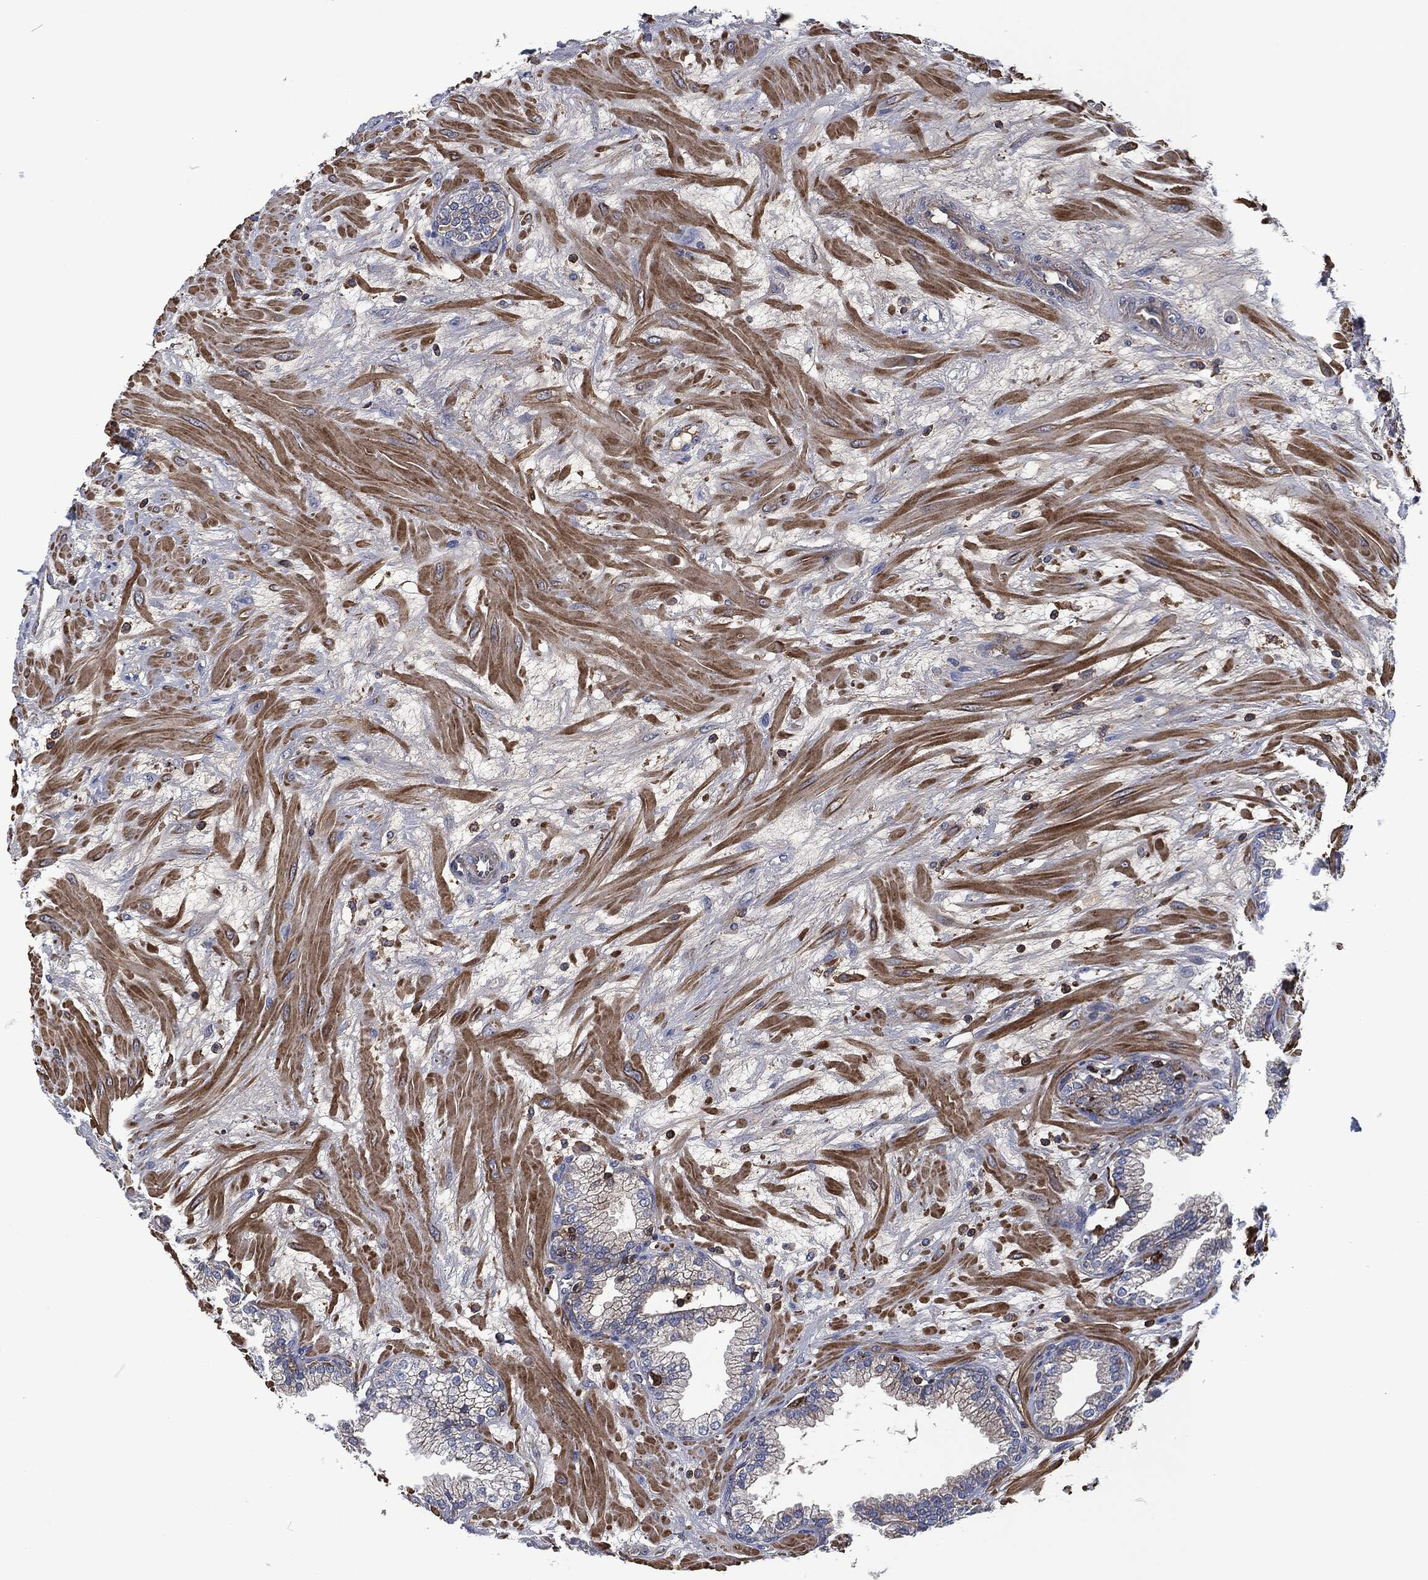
{"staining": {"intensity": "negative", "quantity": "none", "location": "none"}, "tissue": "prostate", "cell_type": "Glandular cells", "image_type": "normal", "snomed": [{"axis": "morphology", "description": "Normal tissue, NOS"}, {"axis": "topography", "description": "Prostate"}], "caption": "A high-resolution micrograph shows immunohistochemistry (IHC) staining of unremarkable prostate, which demonstrates no significant expression in glandular cells. (IHC, brightfield microscopy, high magnification).", "gene": "LGALS9", "patient": {"sex": "male", "age": 64}}